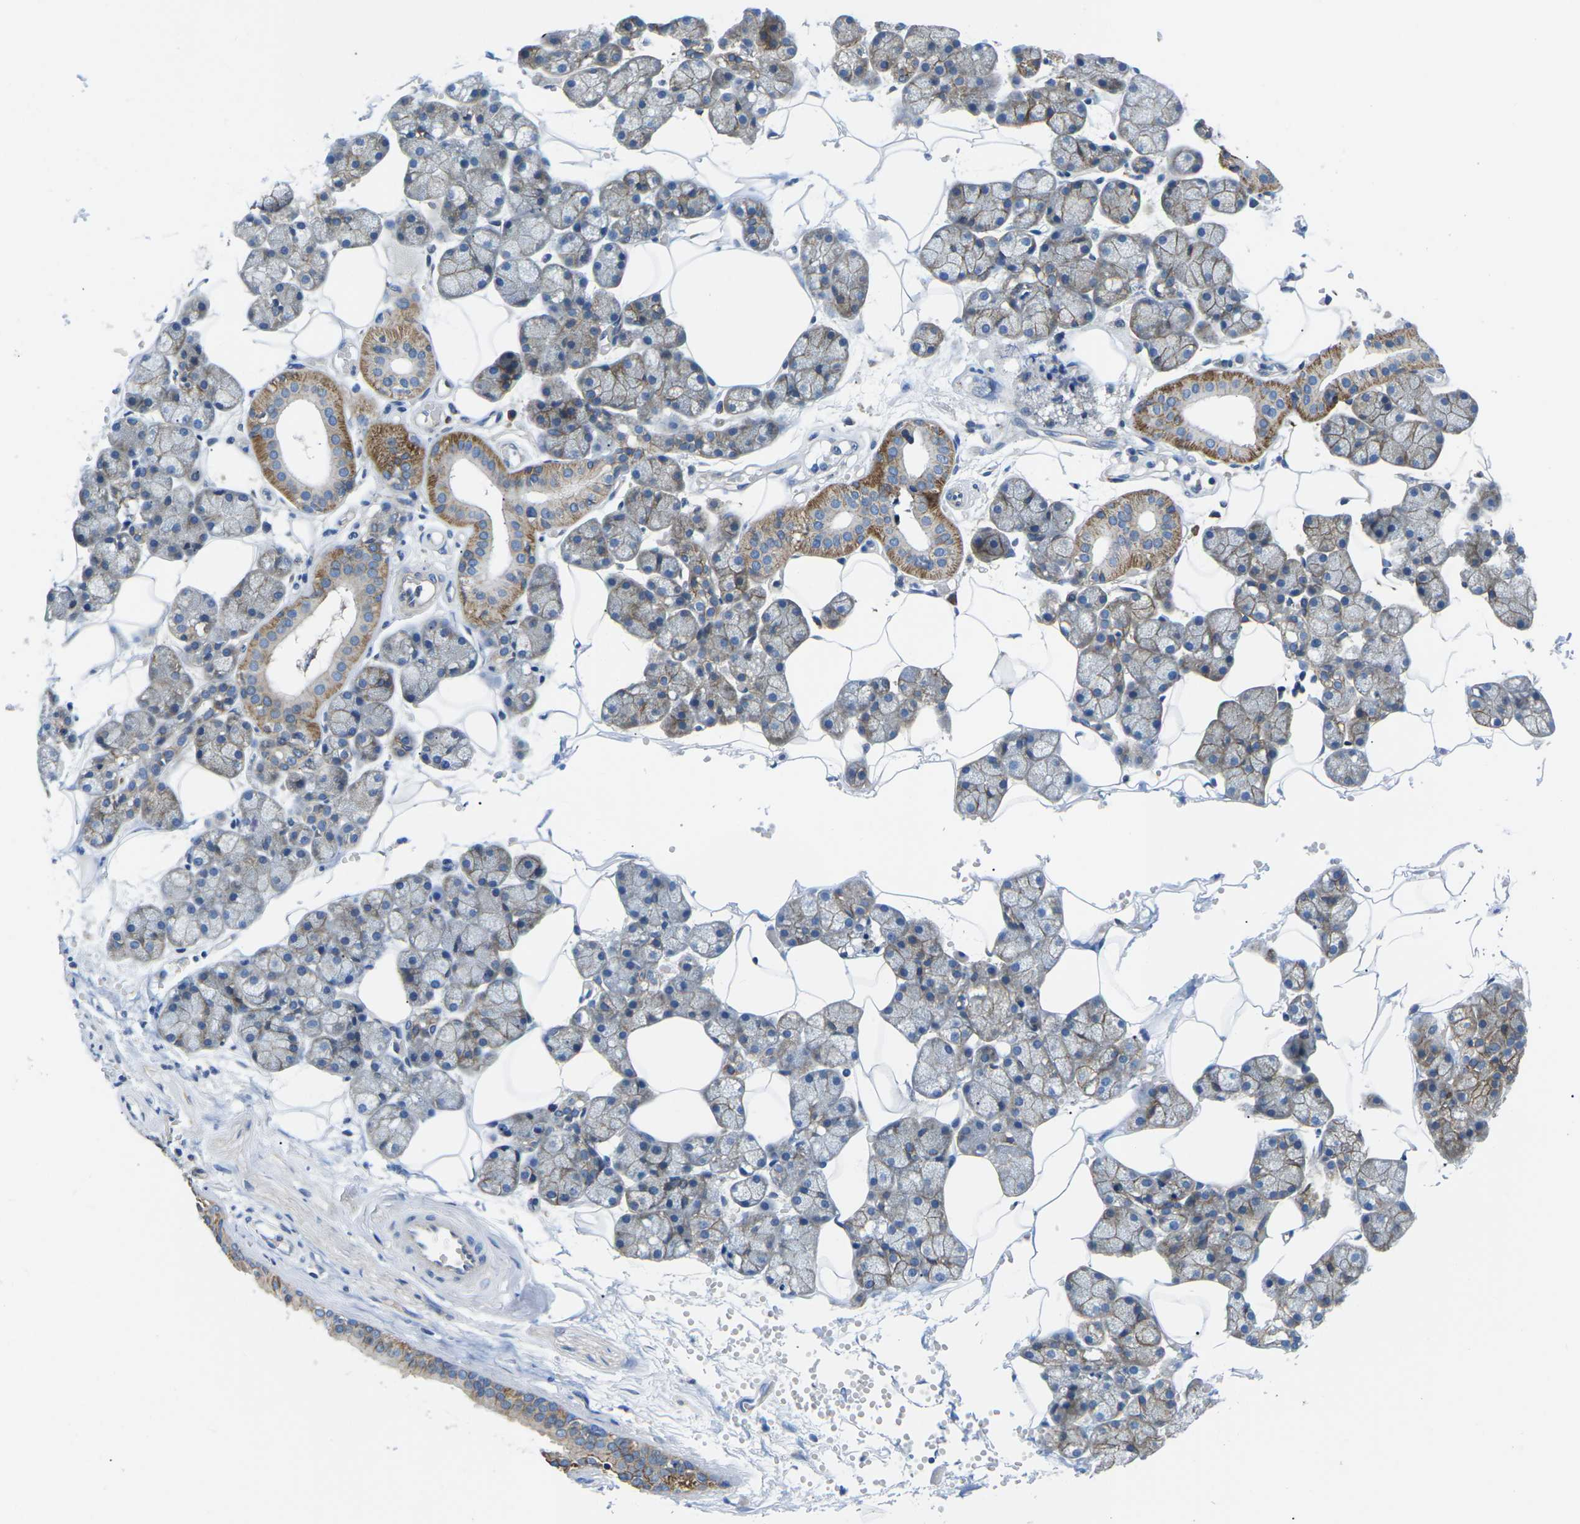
{"staining": {"intensity": "moderate", "quantity": ">75%", "location": "cytoplasmic/membranous"}, "tissue": "salivary gland", "cell_type": "Glandular cells", "image_type": "normal", "snomed": [{"axis": "morphology", "description": "Normal tissue, NOS"}, {"axis": "topography", "description": "Salivary gland"}], "caption": "This image exhibits unremarkable salivary gland stained with immunohistochemistry (IHC) to label a protein in brown. The cytoplasmic/membranous of glandular cells show moderate positivity for the protein. Nuclei are counter-stained blue.", "gene": "DLG1", "patient": {"sex": "male", "age": 62}}